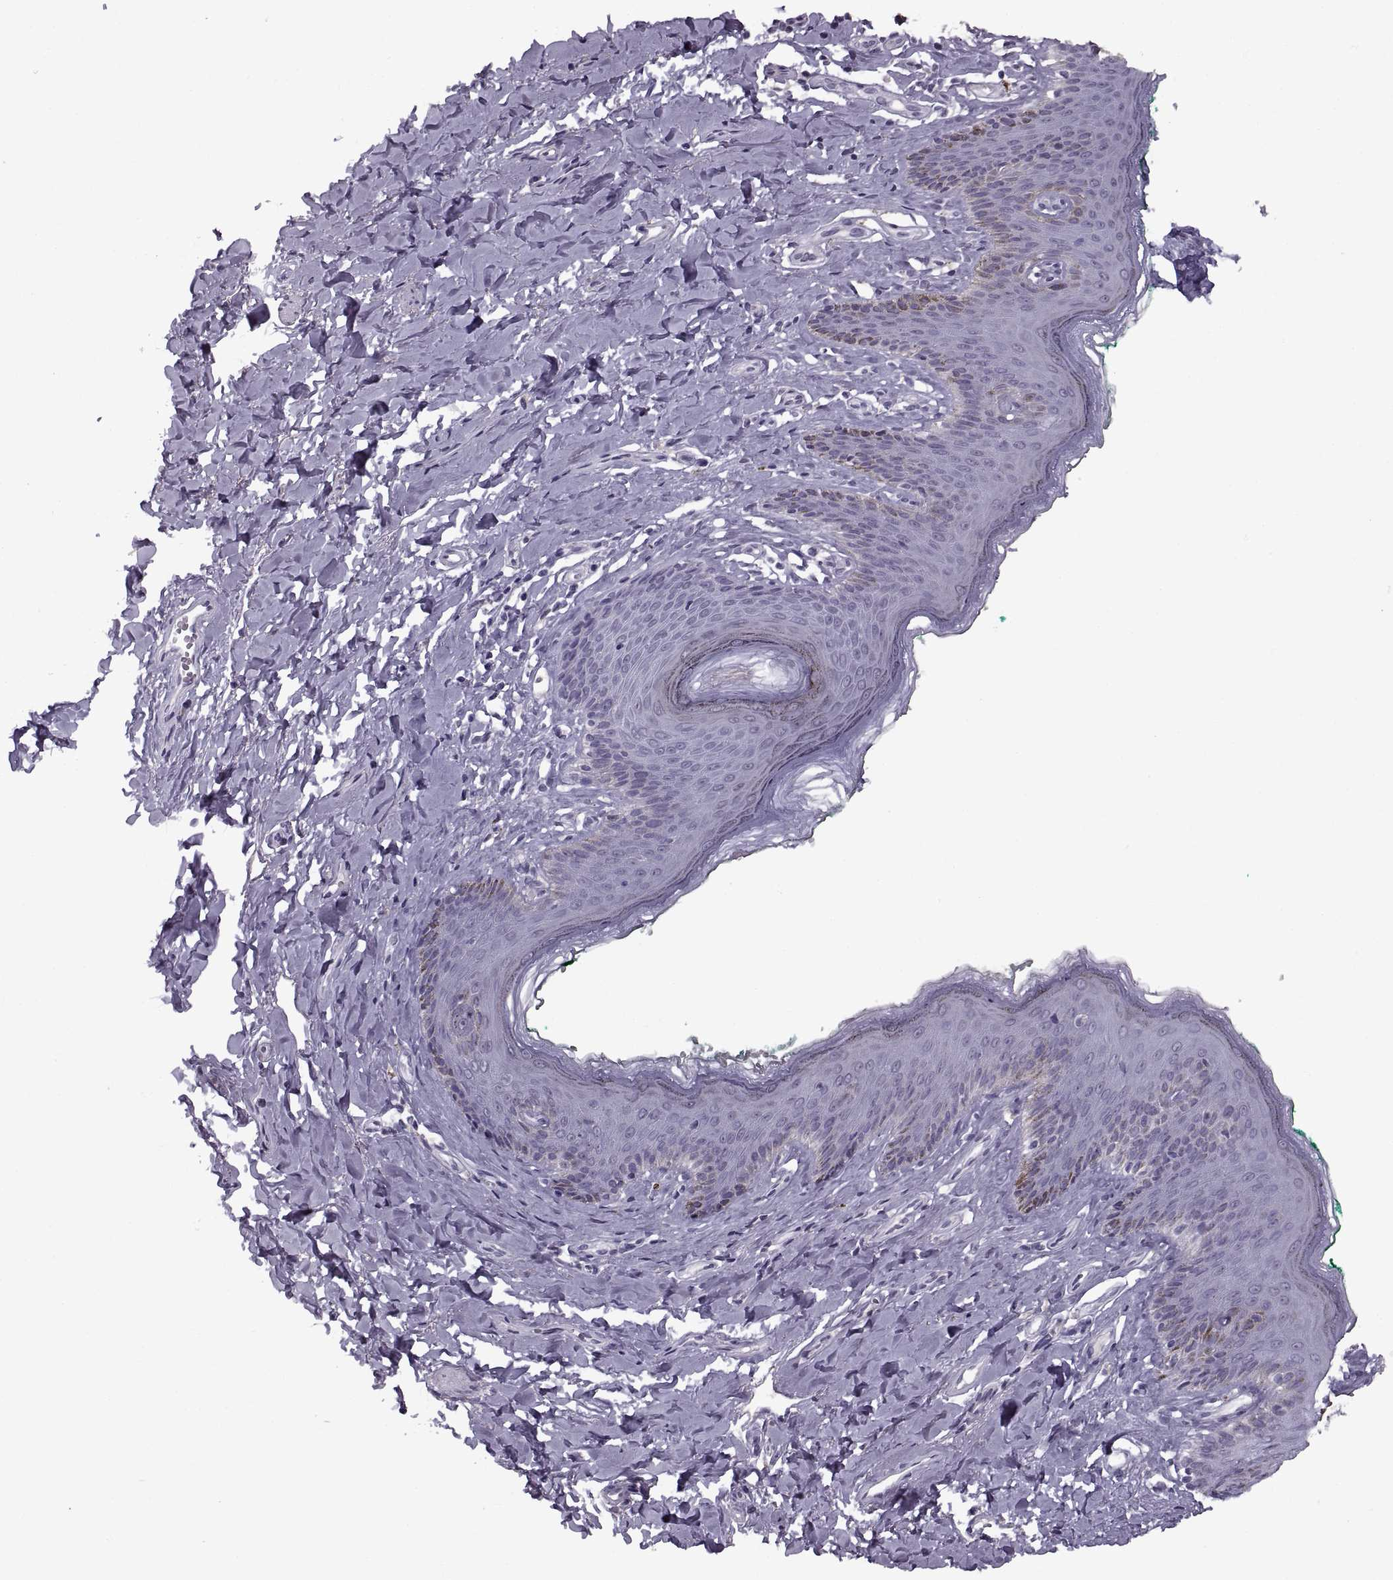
{"staining": {"intensity": "negative", "quantity": "none", "location": "none"}, "tissue": "skin", "cell_type": "Epidermal cells", "image_type": "normal", "snomed": [{"axis": "morphology", "description": "Normal tissue, NOS"}, {"axis": "topography", "description": "Vulva"}], "caption": "Immunohistochemistry (IHC) of normal human skin reveals no positivity in epidermal cells.", "gene": "PAGE2B", "patient": {"sex": "female", "age": 66}}